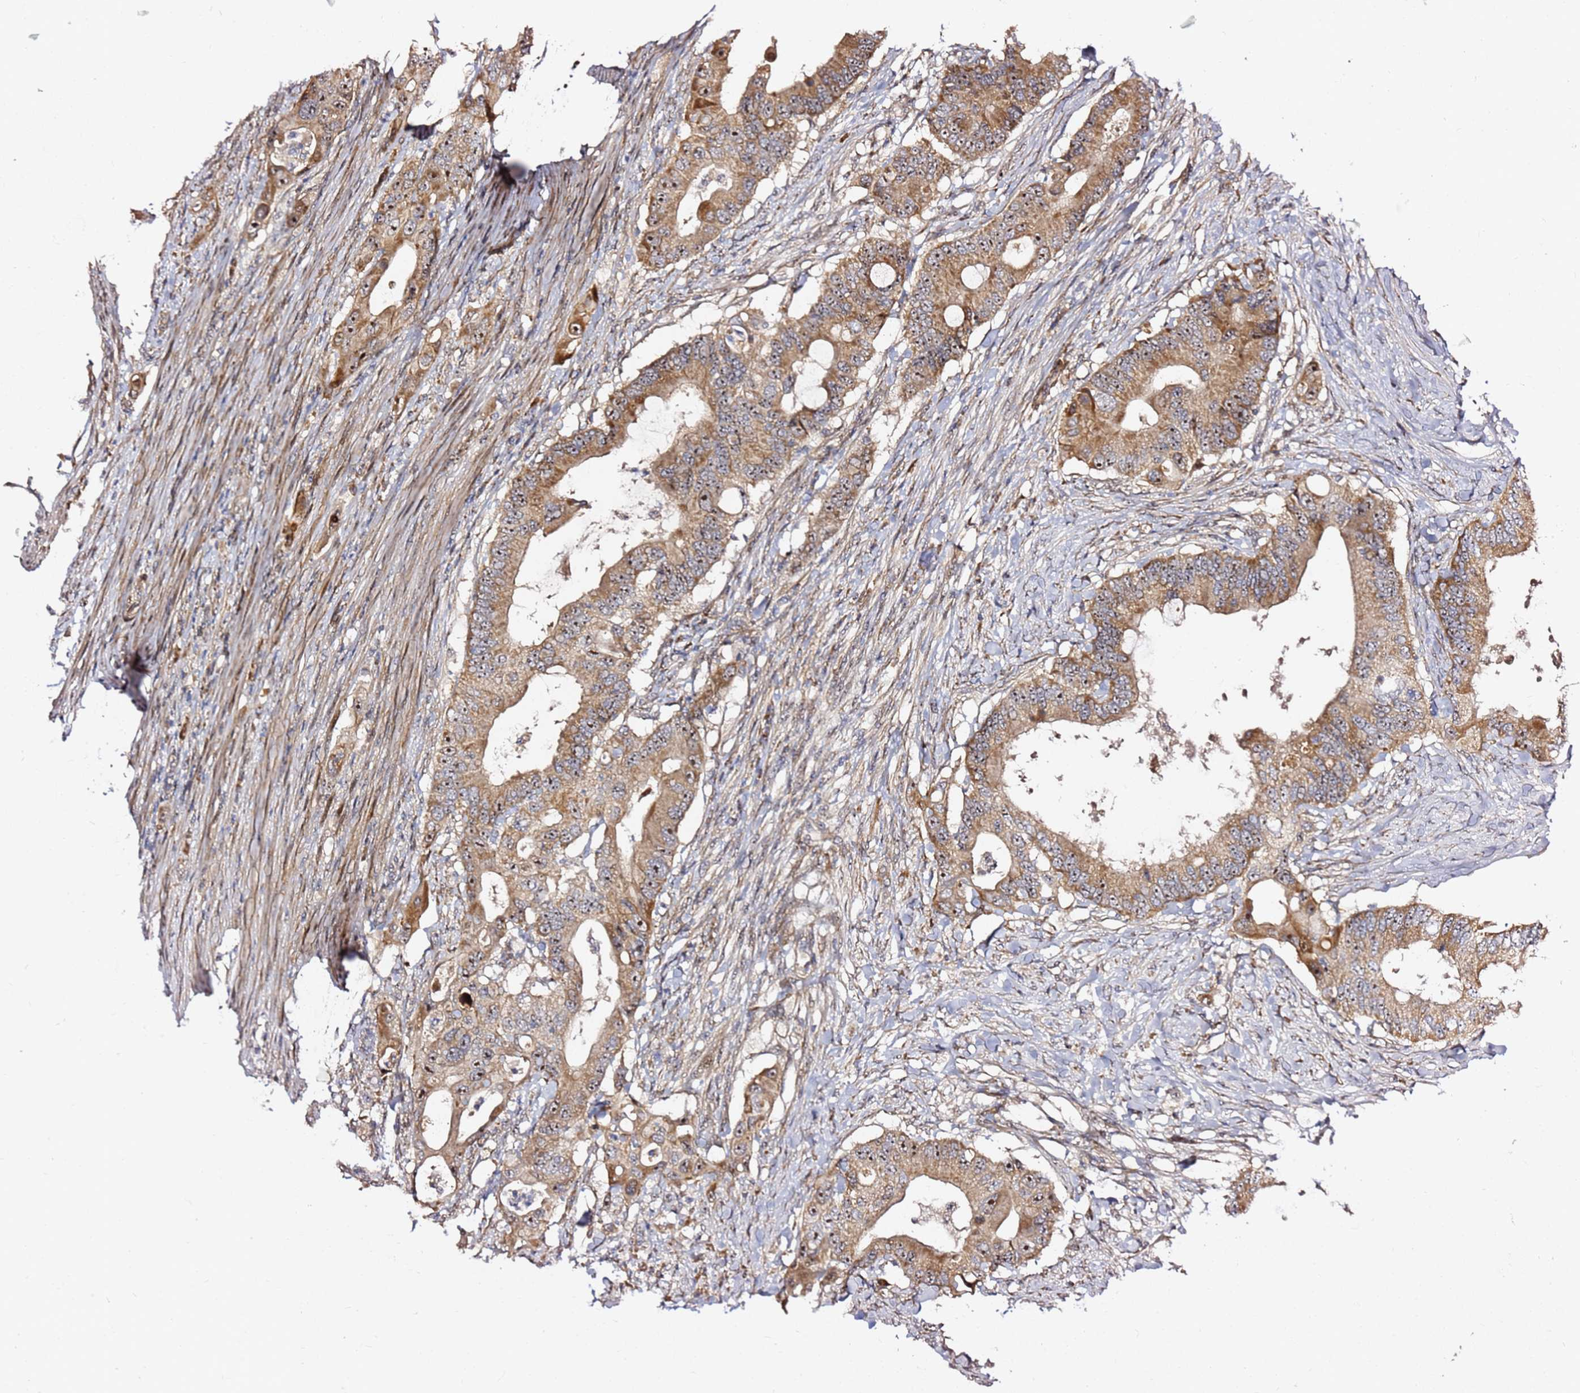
{"staining": {"intensity": "moderate", "quantity": ">75%", "location": "cytoplasmic/membranous,nuclear"}, "tissue": "colorectal cancer", "cell_type": "Tumor cells", "image_type": "cancer", "snomed": [{"axis": "morphology", "description": "Adenocarcinoma, NOS"}, {"axis": "topography", "description": "Colon"}], "caption": "This micrograph exhibits IHC staining of human adenocarcinoma (colorectal), with medium moderate cytoplasmic/membranous and nuclear positivity in approximately >75% of tumor cells.", "gene": "KIF25", "patient": {"sex": "male", "age": 71}}